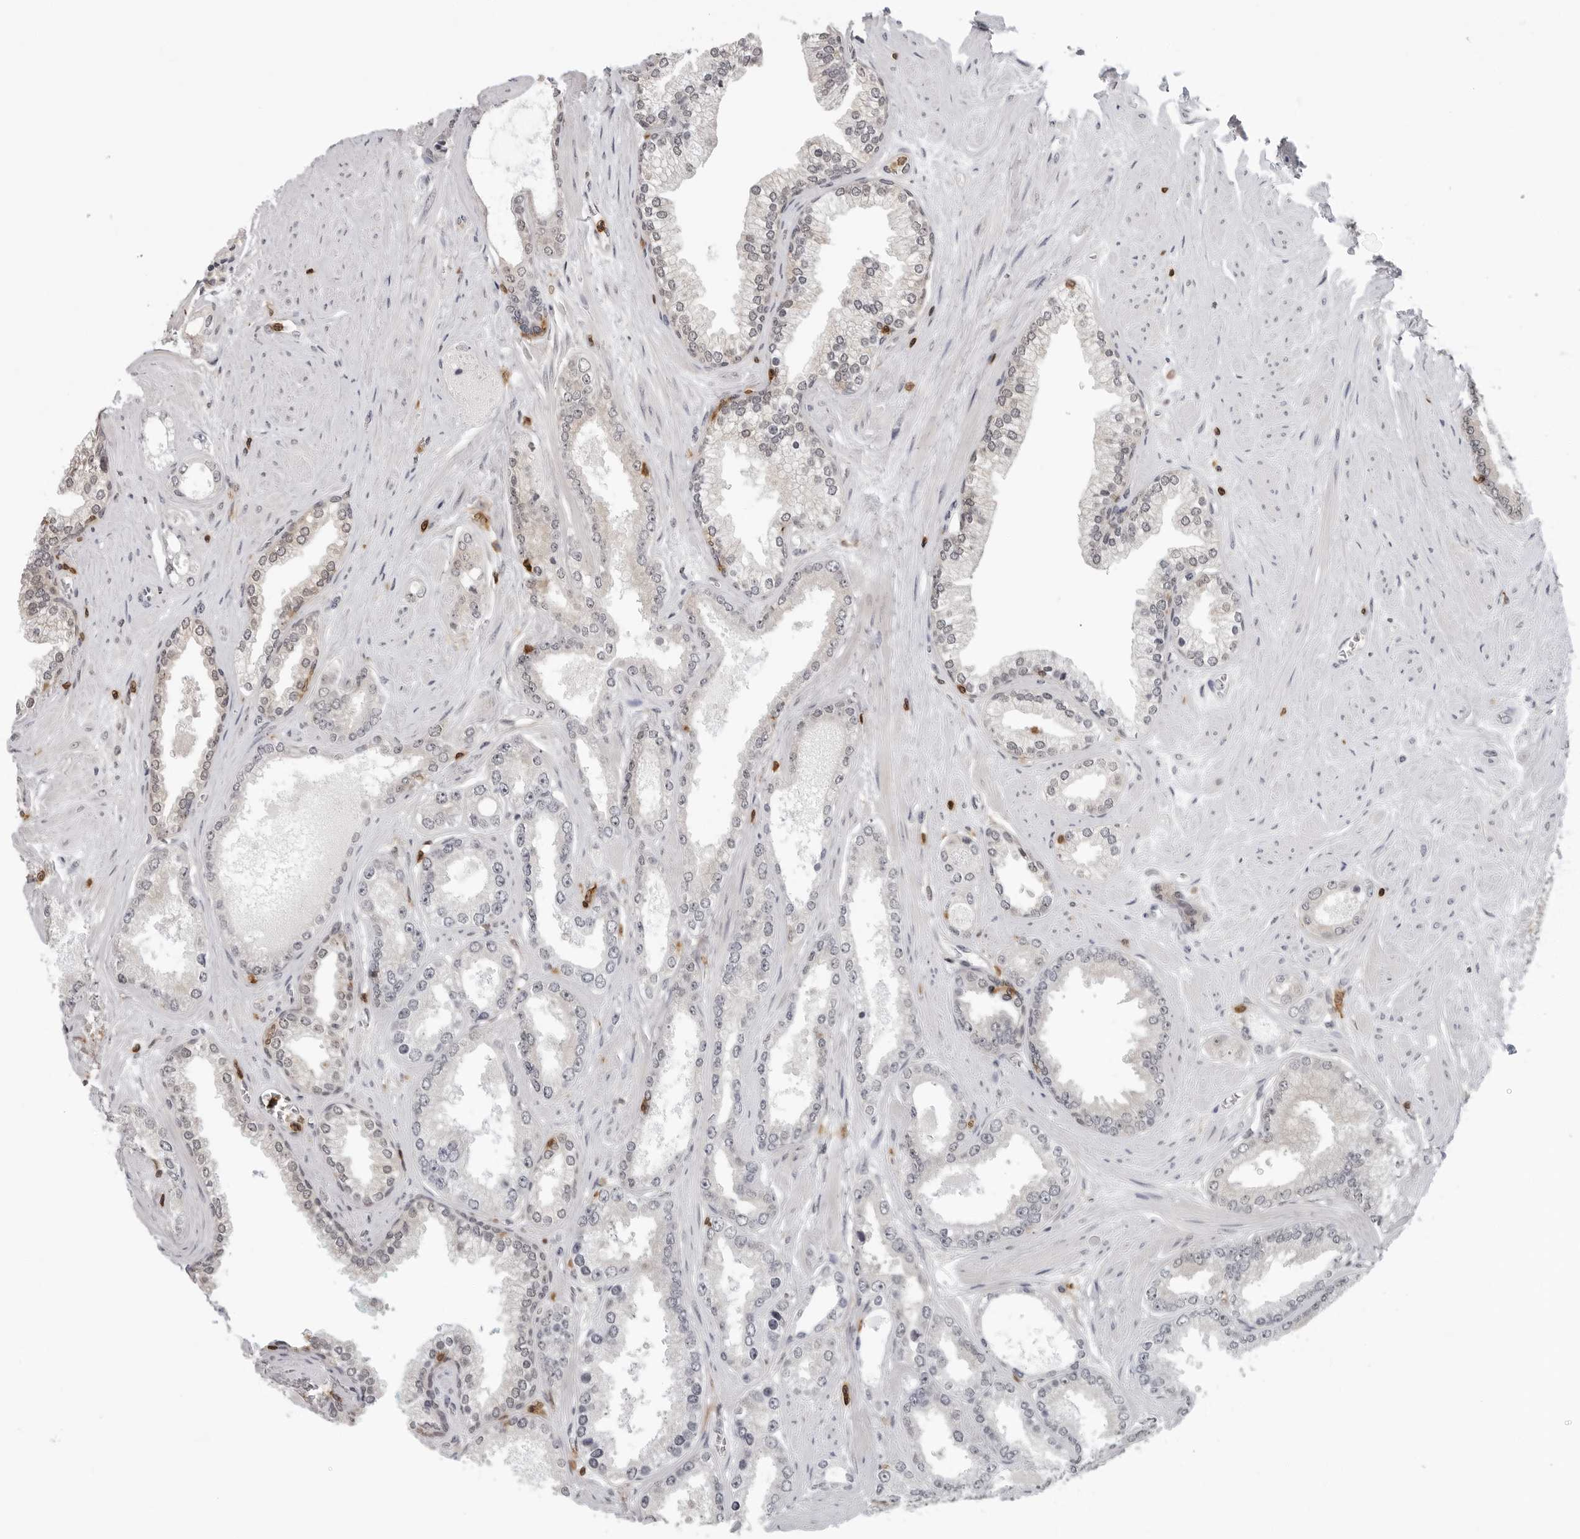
{"staining": {"intensity": "weak", "quantity": "<25%", "location": "nuclear"}, "tissue": "prostate cancer", "cell_type": "Tumor cells", "image_type": "cancer", "snomed": [{"axis": "morphology", "description": "Adenocarcinoma, Low grade"}, {"axis": "topography", "description": "Prostate"}], "caption": "An immunohistochemistry photomicrograph of prostate cancer (adenocarcinoma (low-grade)) is shown. There is no staining in tumor cells of prostate cancer (adenocarcinoma (low-grade)).", "gene": "HSPH1", "patient": {"sex": "male", "age": 62}}